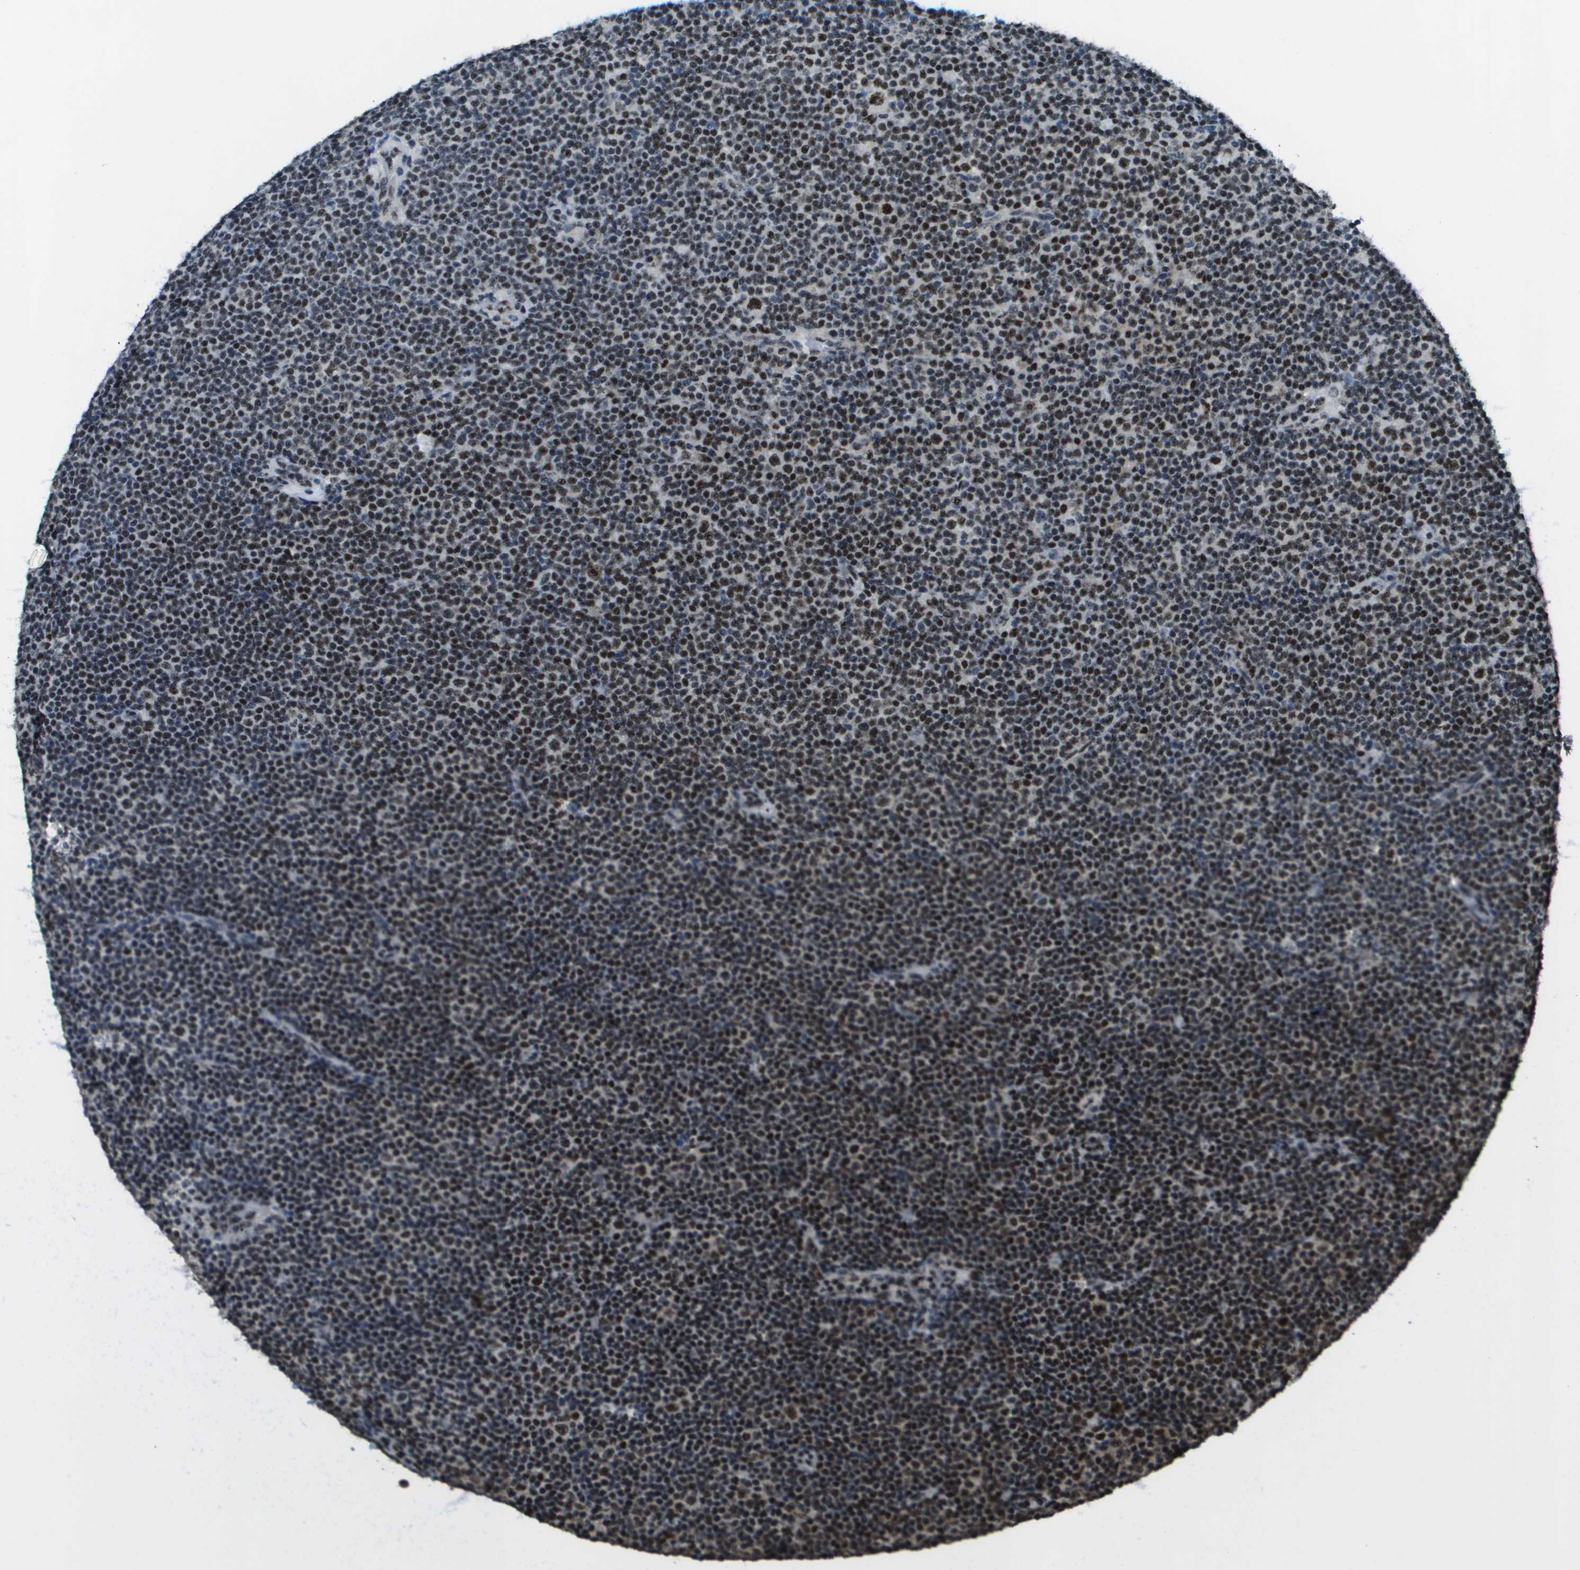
{"staining": {"intensity": "strong", "quantity": ">75%", "location": "nuclear"}, "tissue": "lymphoma", "cell_type": "Tumor cells", "image_type": "cancer", "snomed": [{"axis": "morphology", "description": "Malignant lymphoma, non-Hodgkin's type, Low grade"}, {"axis": "topography", "description": "Lymph node"}], "caption": "Immunohistochemistry (IHC) micrograph of neoplastic tissue: human lymphoma stained using IHC demonstrates high levels of strong protein expression localized specifically in the nuclear of tumor cells, appearing as a nuclear brown color.", "gene": "SP100", "patient": {"sex": "female", "age": 67}}